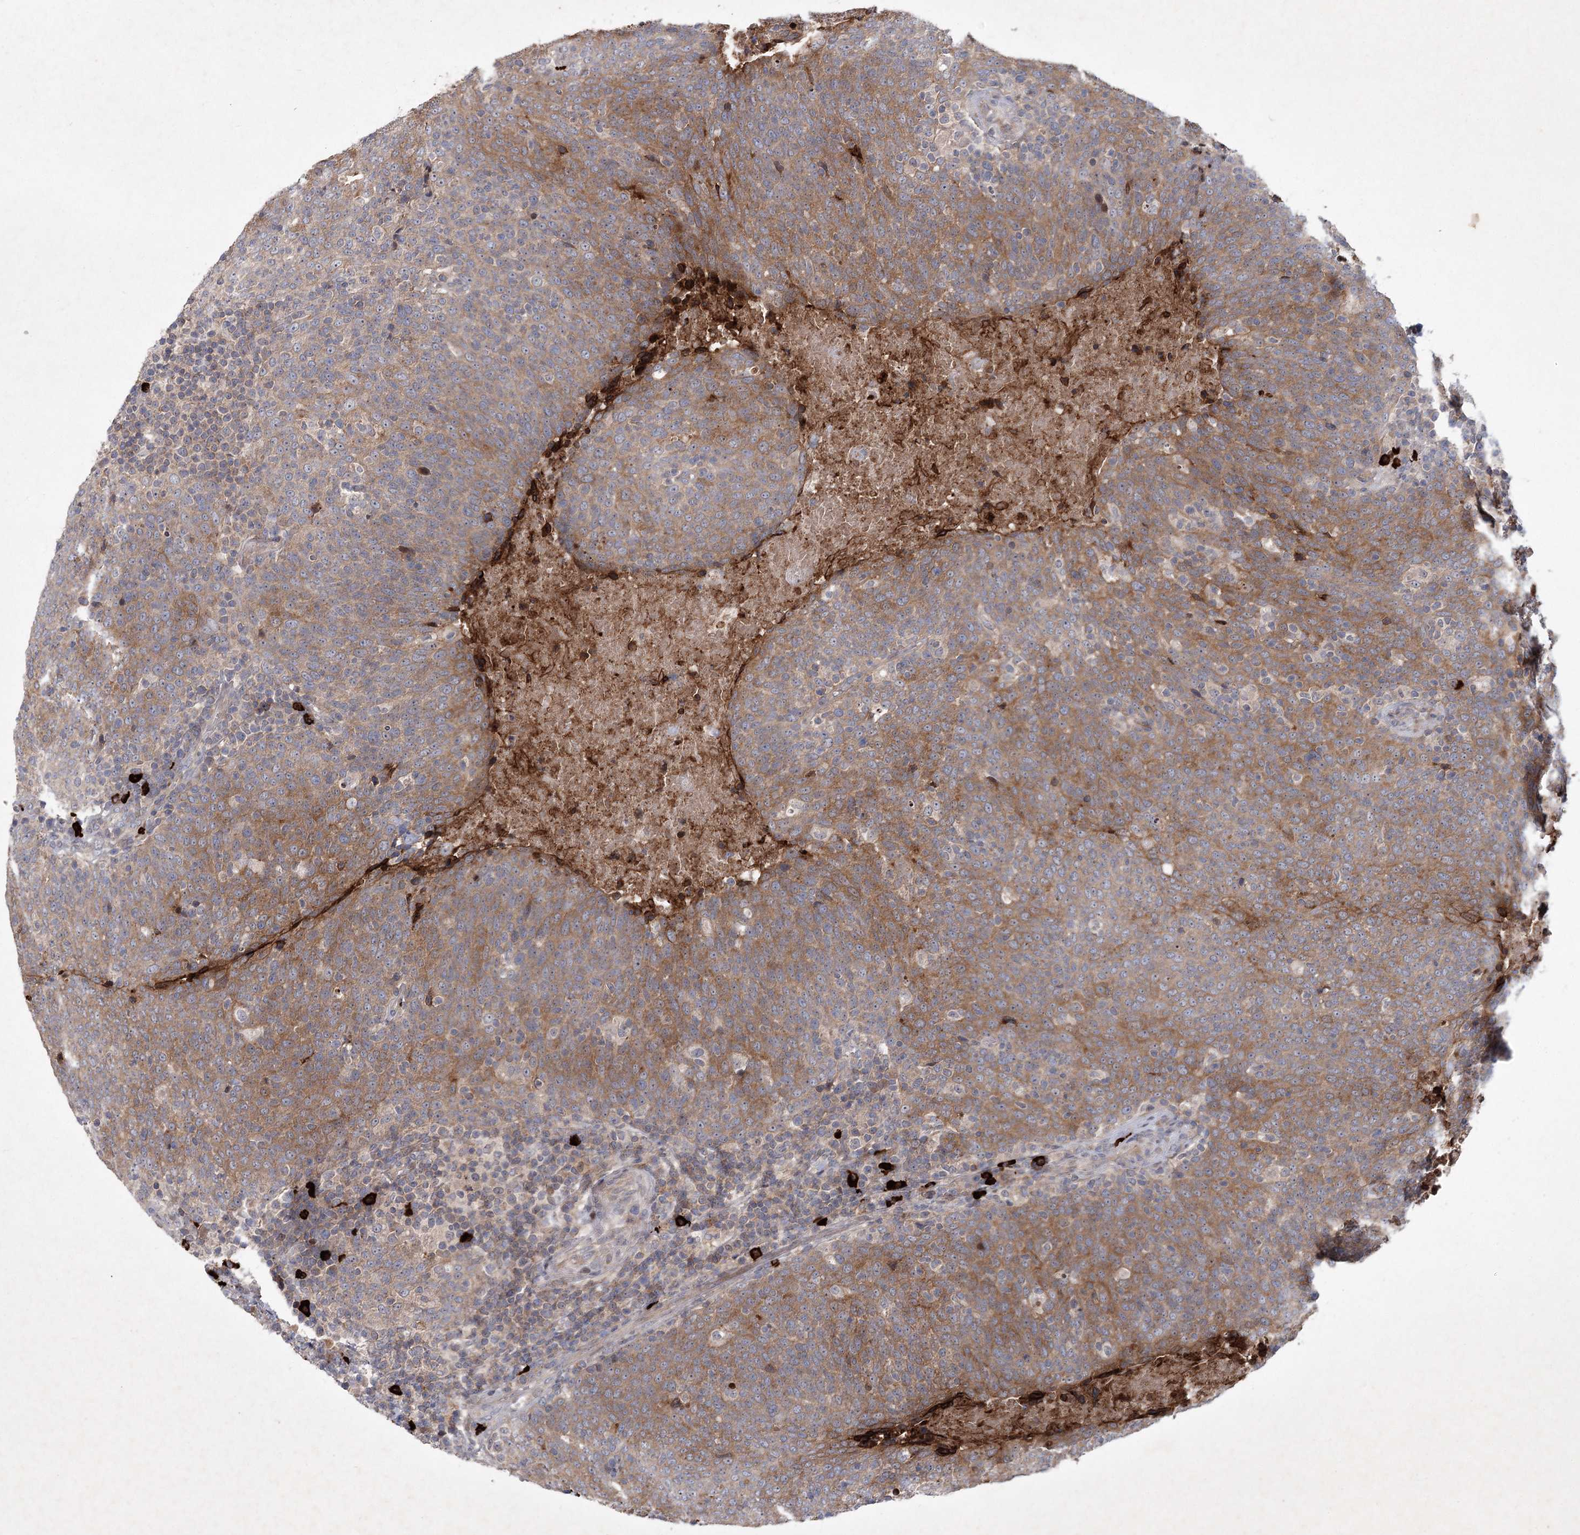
{"staining": {"intensity": "moderate", "quantity": ">75%", "location": "cytoplasmic/membranous"}, "tissue": "head and neck cancer", "cell_type": "Tumor cells", "image_type": "cancer", "snomed": [{"axis": "morphology", "description": "Squamous cell carcinoma, NOS"}, {"axis": "morphology", "description": "Squamous cell carcinoma, metastatic, NOS"}, {"axis": "topography", "description": "Lymph node"}, {"axis": "topography", "description": "Head-Neck"}], "caption": "A high-resolution micrograph shows immunohistochemistry staining of head and neck metastatic squamous cell carcinoma, which displays moderate cytoplasmic/membranous staining in about >75% of tumor cells.", "gene": "MAP3K13", "patient": {"sex": "male", "age": 62}}